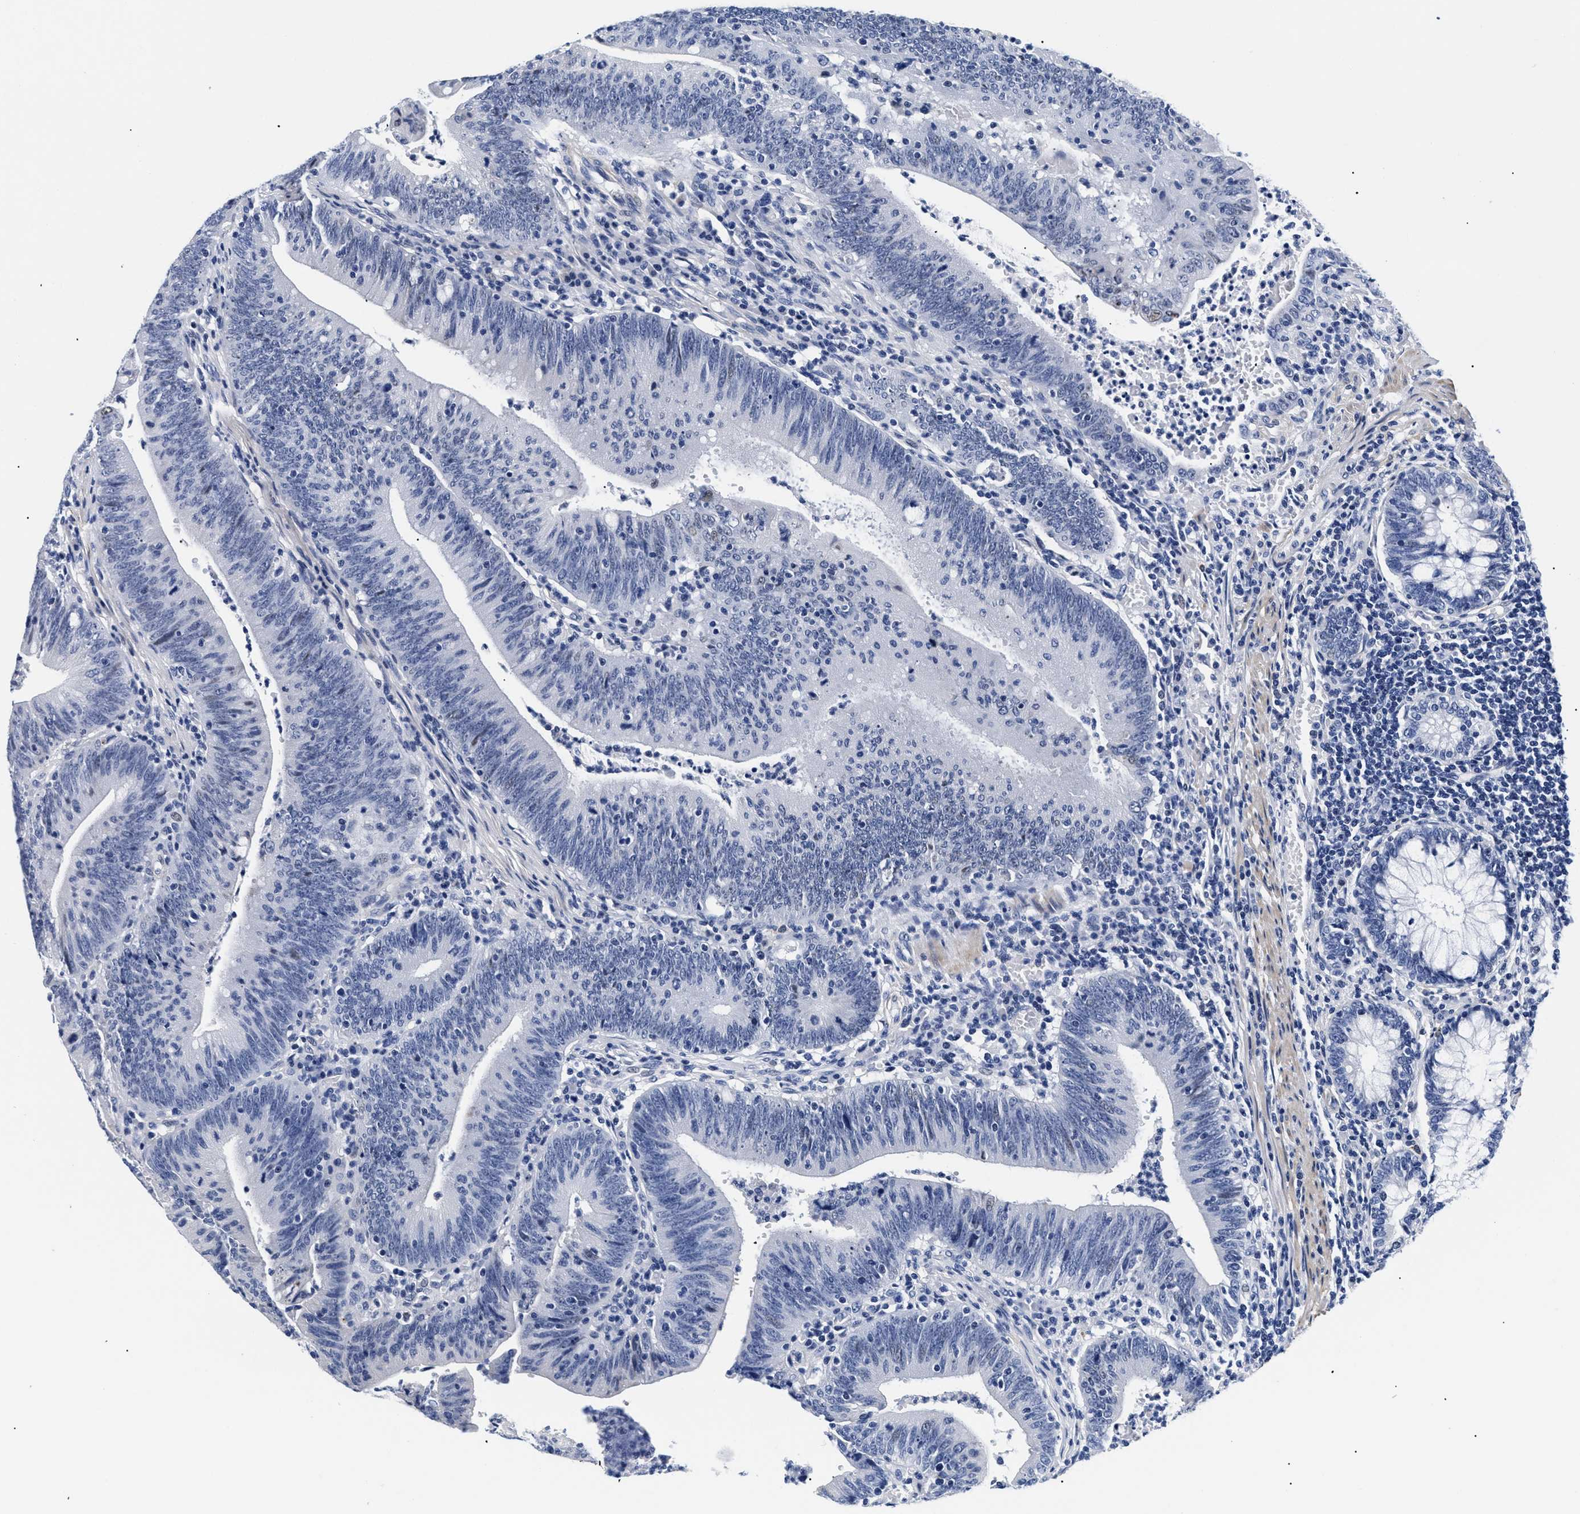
{"staining": {"intensity": "negative", "quantity": "none", "location": "none"}, "tissue": "colorectal cancer", "cell_type": "Tumor cells", "image_type": "cancer", "snomed": [{"axis": "morphology", "description": "Normal tissue, NOS"}, {"axis": "morphology", "description": "Adenocarcinoma, NOS"}, {"axis": "topography", "description": "Rectum"}], "caption": "High power microscopy image of an IHC photomicrograph of colorectal adenocarcinoma, revealing no significant expression in tumor cells.", "gene": "SHD", "patient": {"sex": "female", "age": 66}}